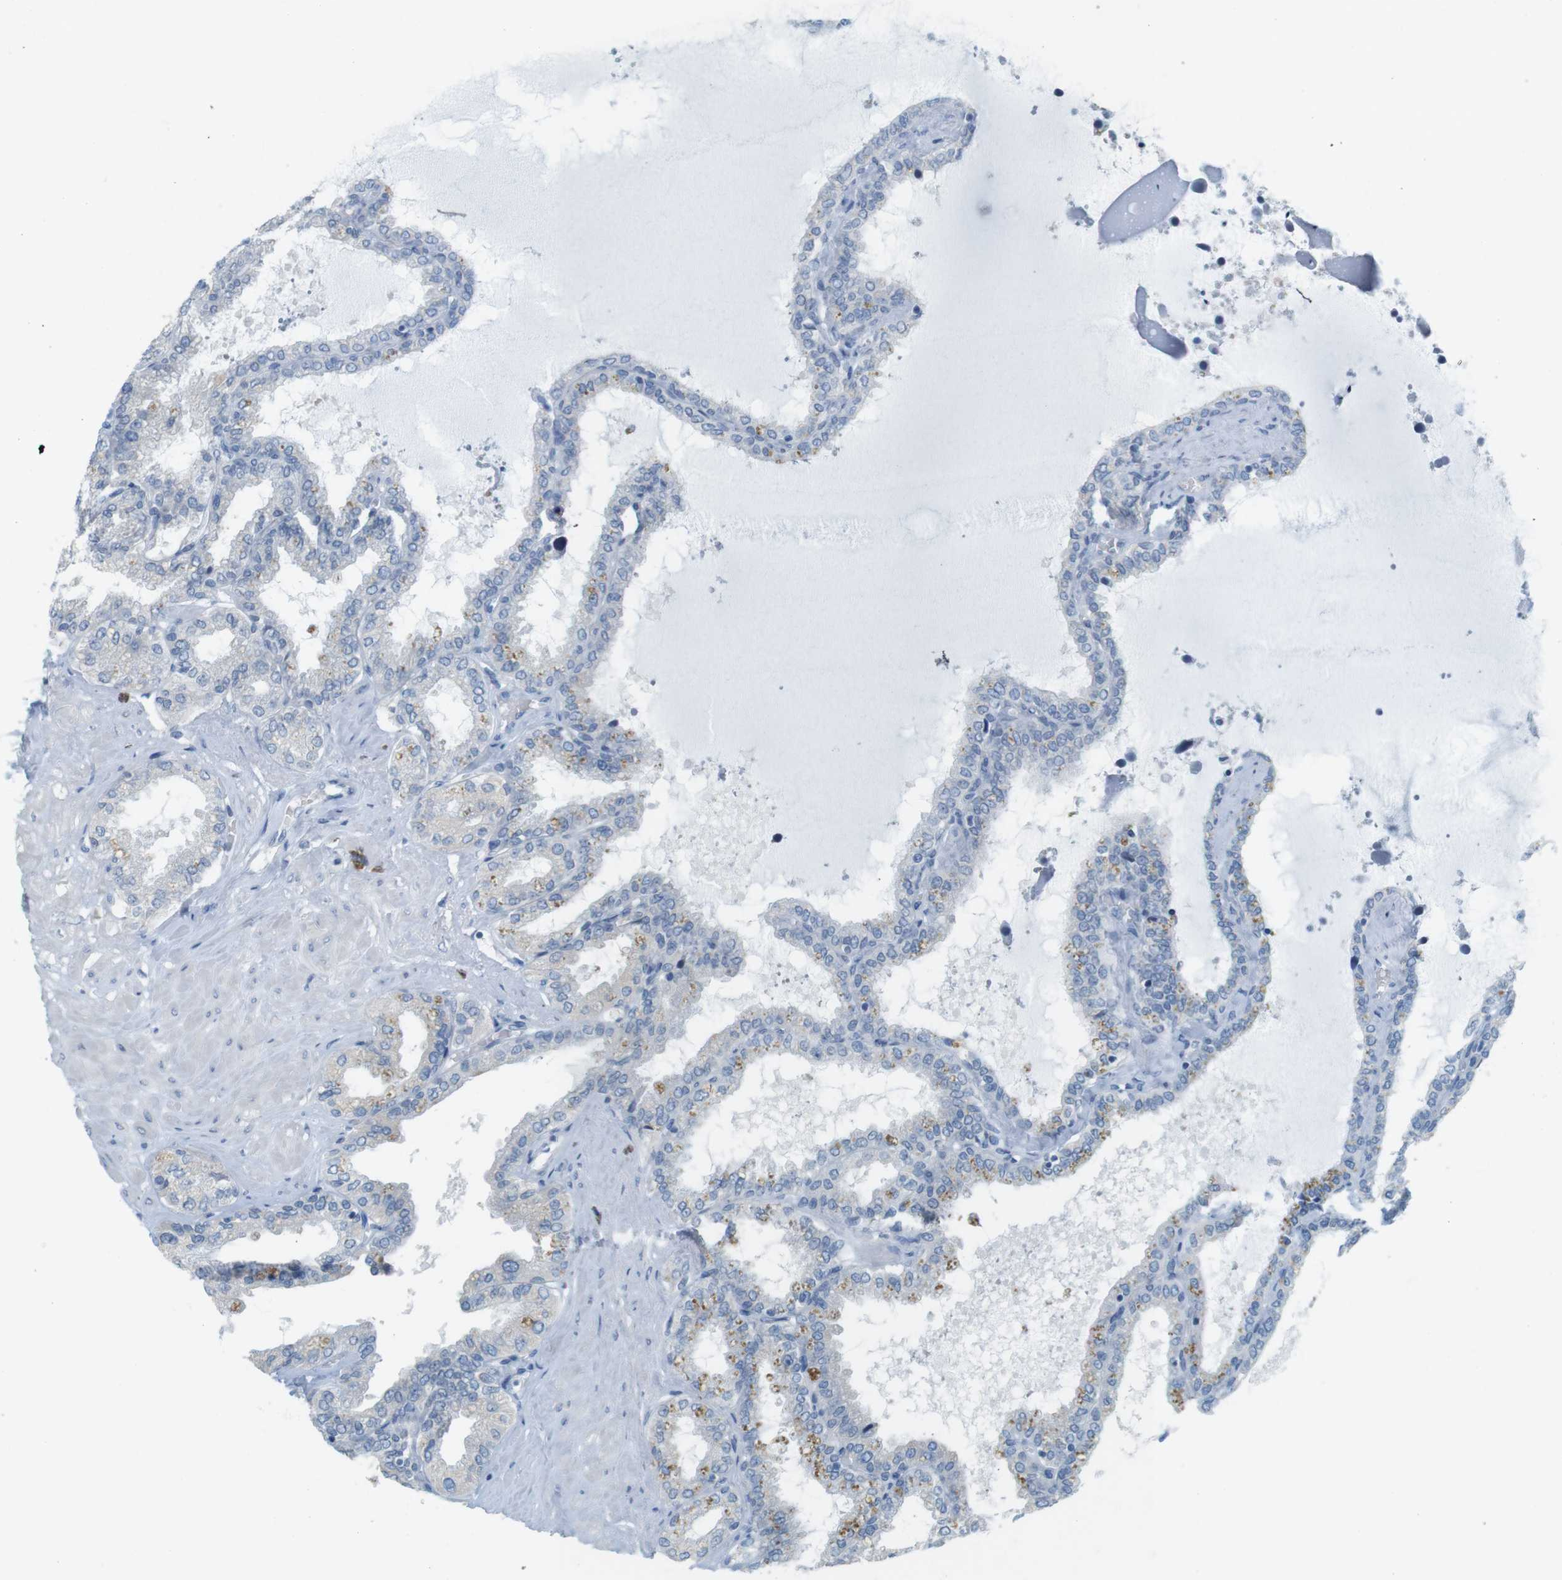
{"staining": {"intensity": "moderate", "quantity": "<25%", "location": "cytoplasmic/membranous"}, "tissue": "seminal vesicle", "cell_type": "Glandular cells", "image_type": "normal", "snomed": [{"axis": "morphology", "description": "Normal tissue, NOS"}, {"axis": "topography", "description": "Seminal veicle"}], "caption": "Protein expression analysis of benign seminal vesicle reveals moderate cytoplasmic/membranous staining in about <25% of glandular cells.", "gene": "MUC5B", "patient": {"sex": "male", "age": 46}}